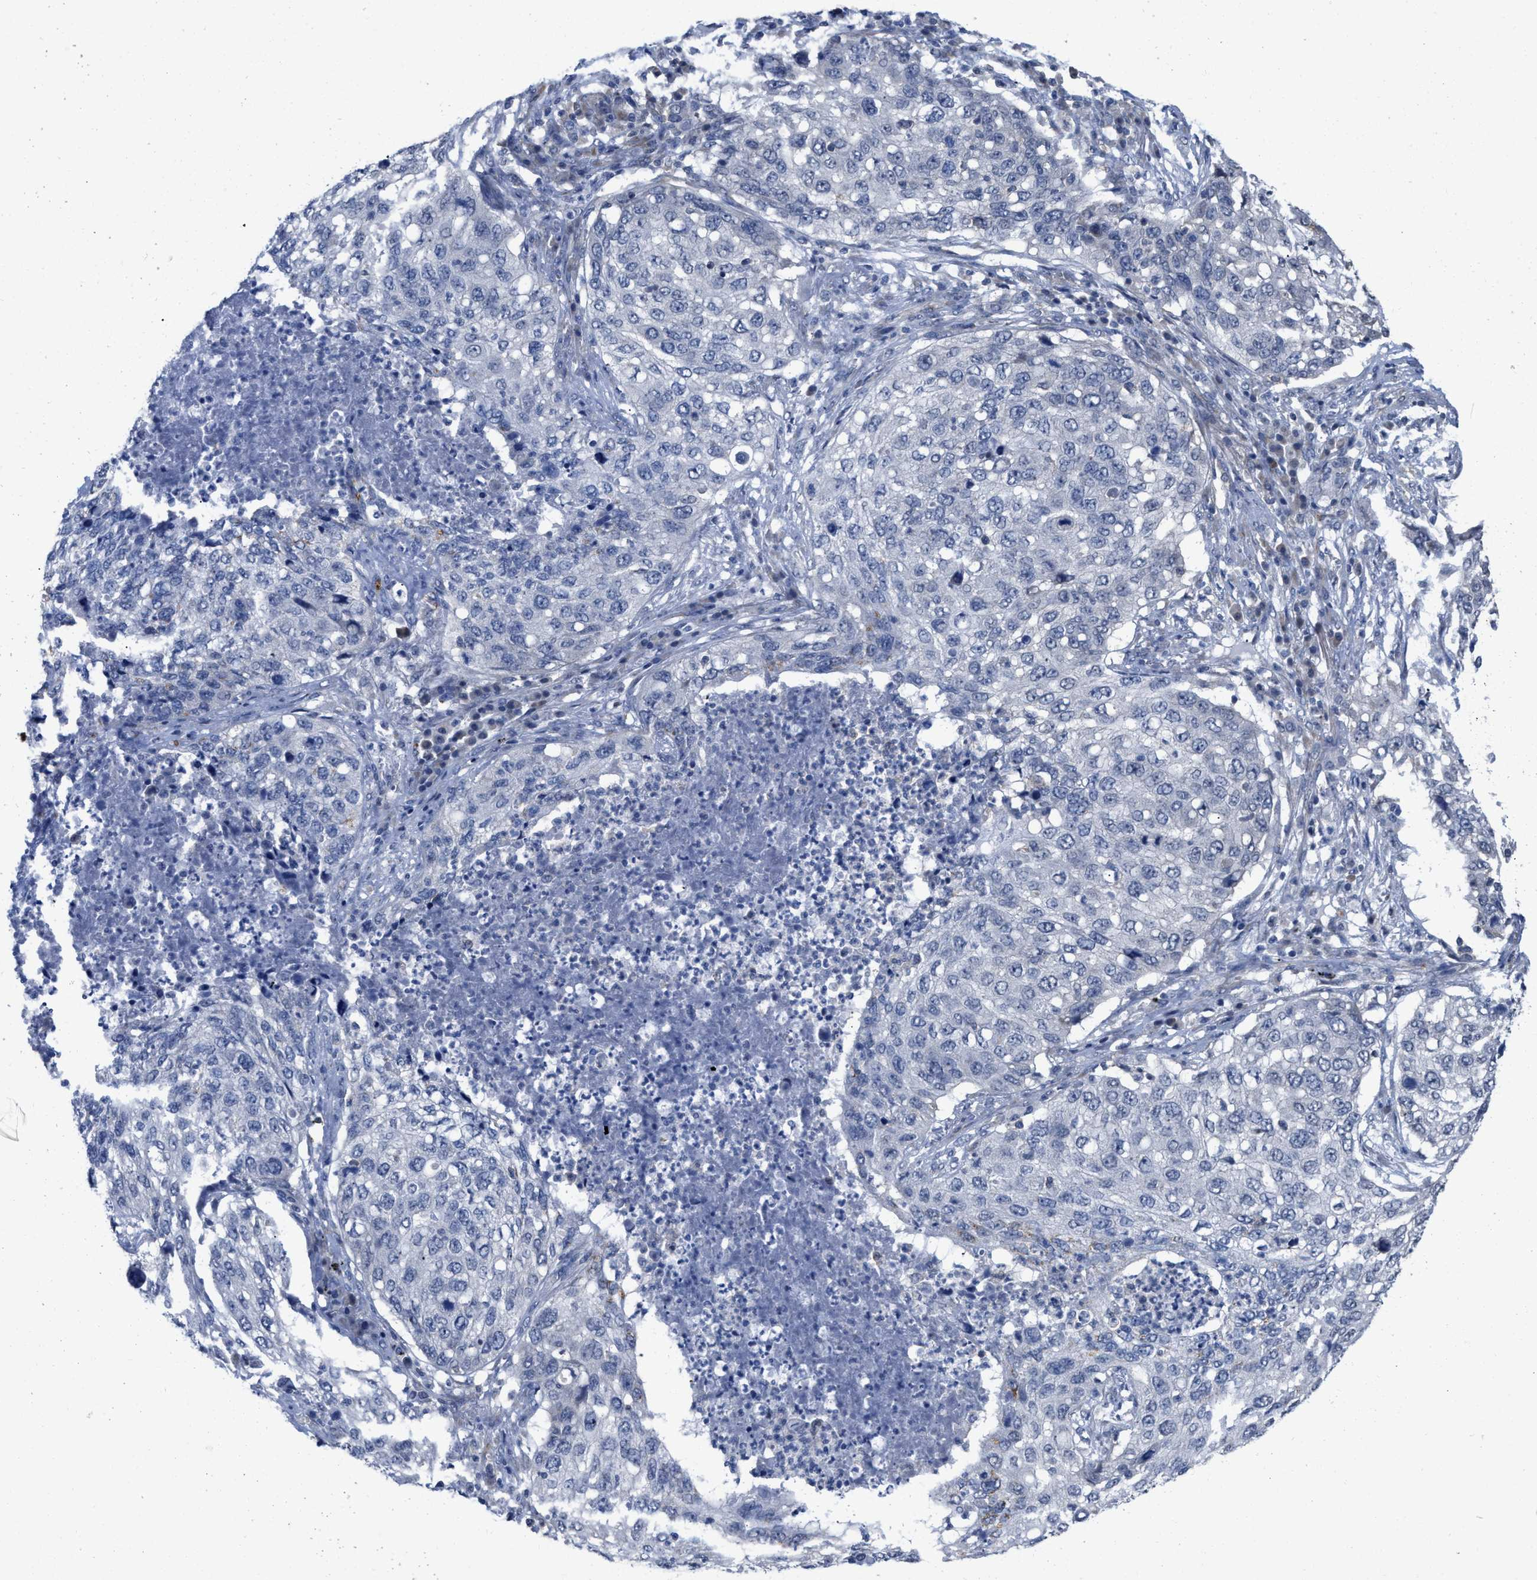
{"staining": {"intensity": "negative", "quantity": "none", "location": "none"}, "tissue": "lung cancer", "cell_type": "Tumor cells", "image_type": "cancer", "snomed": [{"axis": "morphology", "description": "Squamous cell carcinoma, NOS"}, {"axis": "topography", "description": "Lung"}], "caption": "This image is of lung cancer (squamous cell carcinoma) stained with immunohistochemistry (IHC) to label a protein in brown with the nuclei are counter-stained blue. There is no staining in tumor cells.", "gene": "TMEM131", "patient": {"sex": "female", "age": 63}}